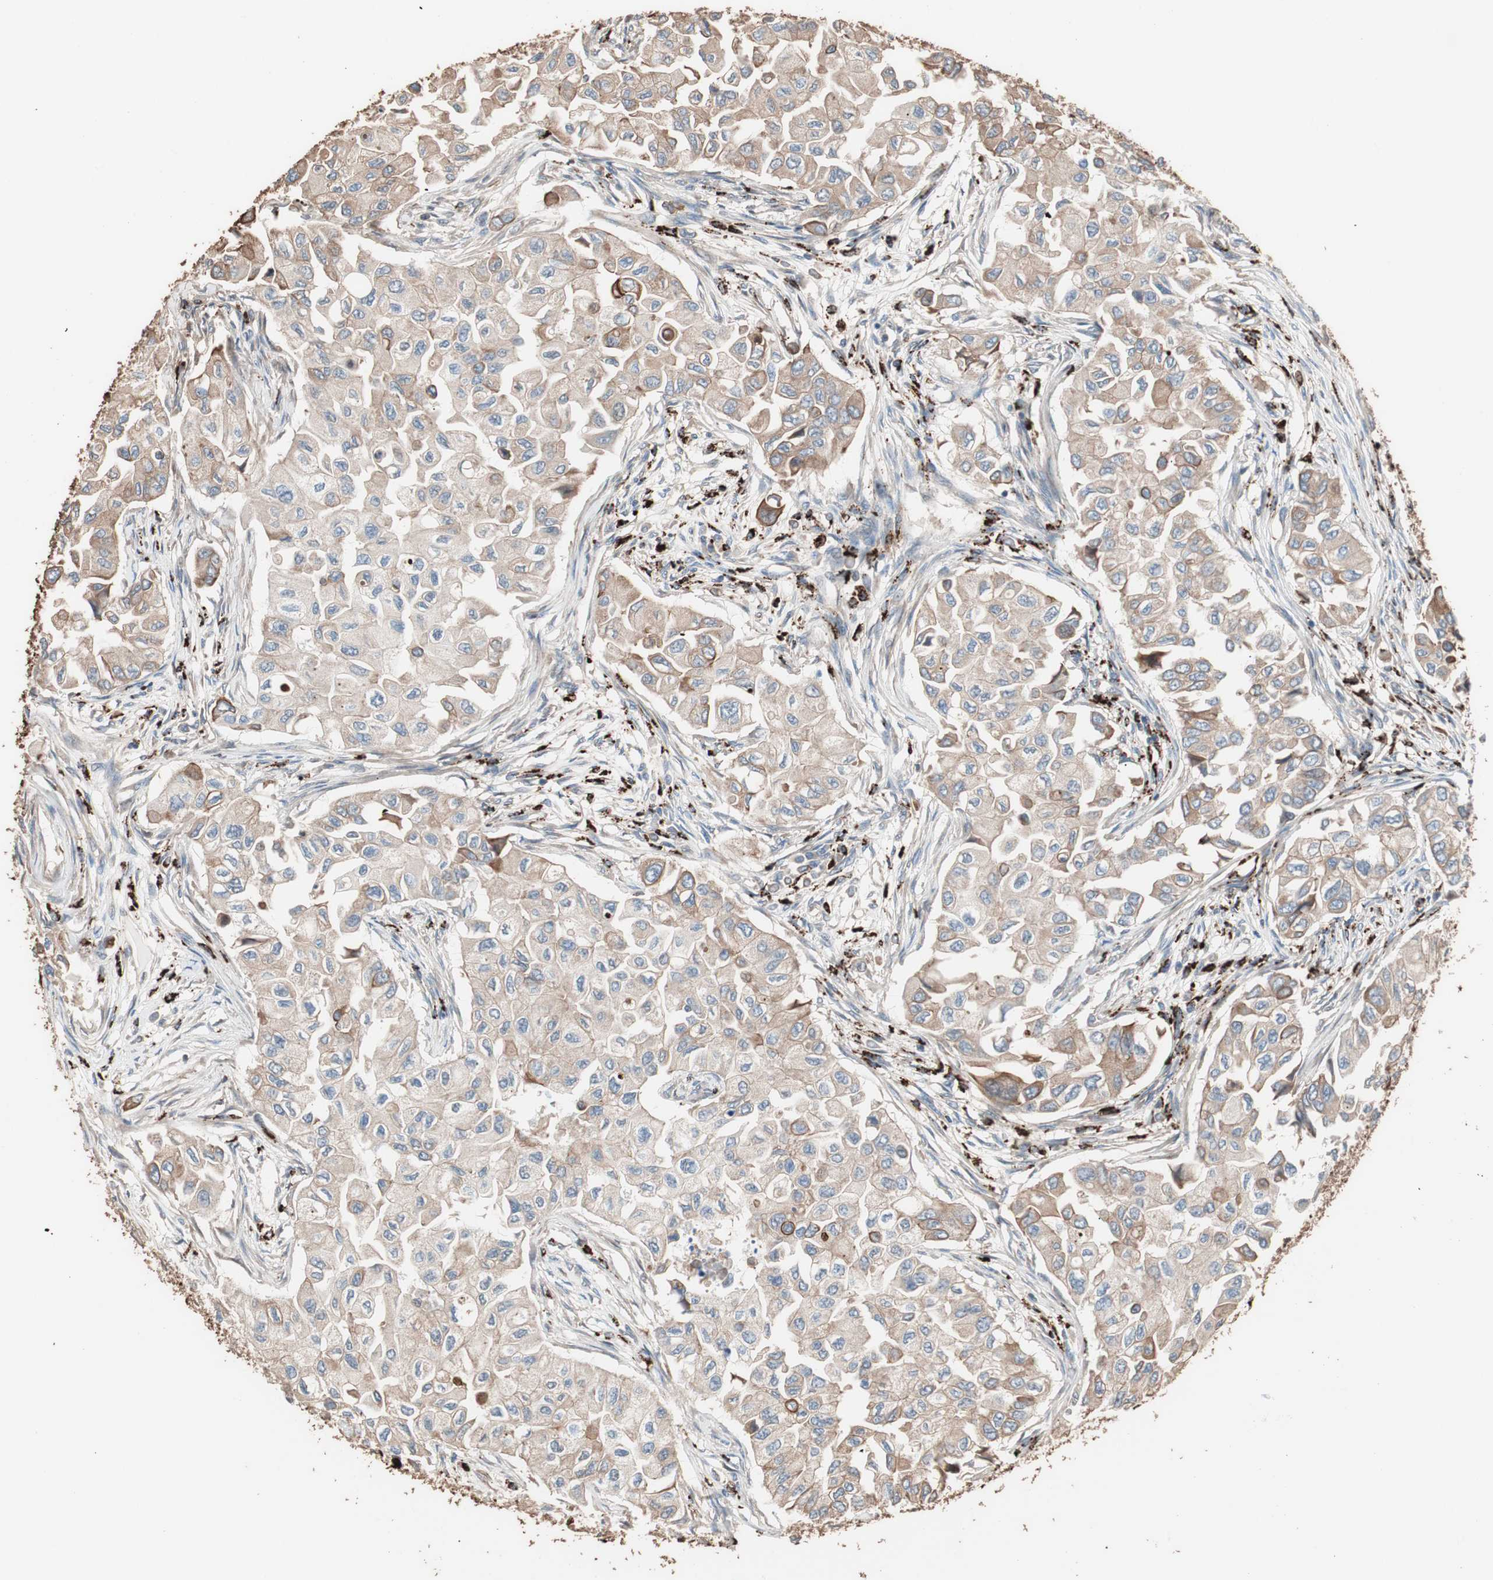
{"staining": {"intensity": "moderate", "quantity": ">75%", "location": "cytoplasmic/membranous"}, "tissue": "breast cancer", "cell_type": "Tumor cells", "image_type": "cancer", "snomed": [{"axis": "morphology", "description": "Normal tissue, NOS"}, {"axis": "morphology", "description": "Duct carcinoma"}, {"axis": "topography", "description": "Breast"}], "caption": "High-power microscopy captured an immunohistochemistry (IHC) image of breast infiltrating ductal carcinoma, revealing moderate cytoplasmic/membranous positivity in approximately >75% of tumor cells. Immunohistochemistry (ihc) stains the protein in brown and the nuclei are stained blue.", "gene": "CCT3", "patient": {"sex": "female", "age": 49}}